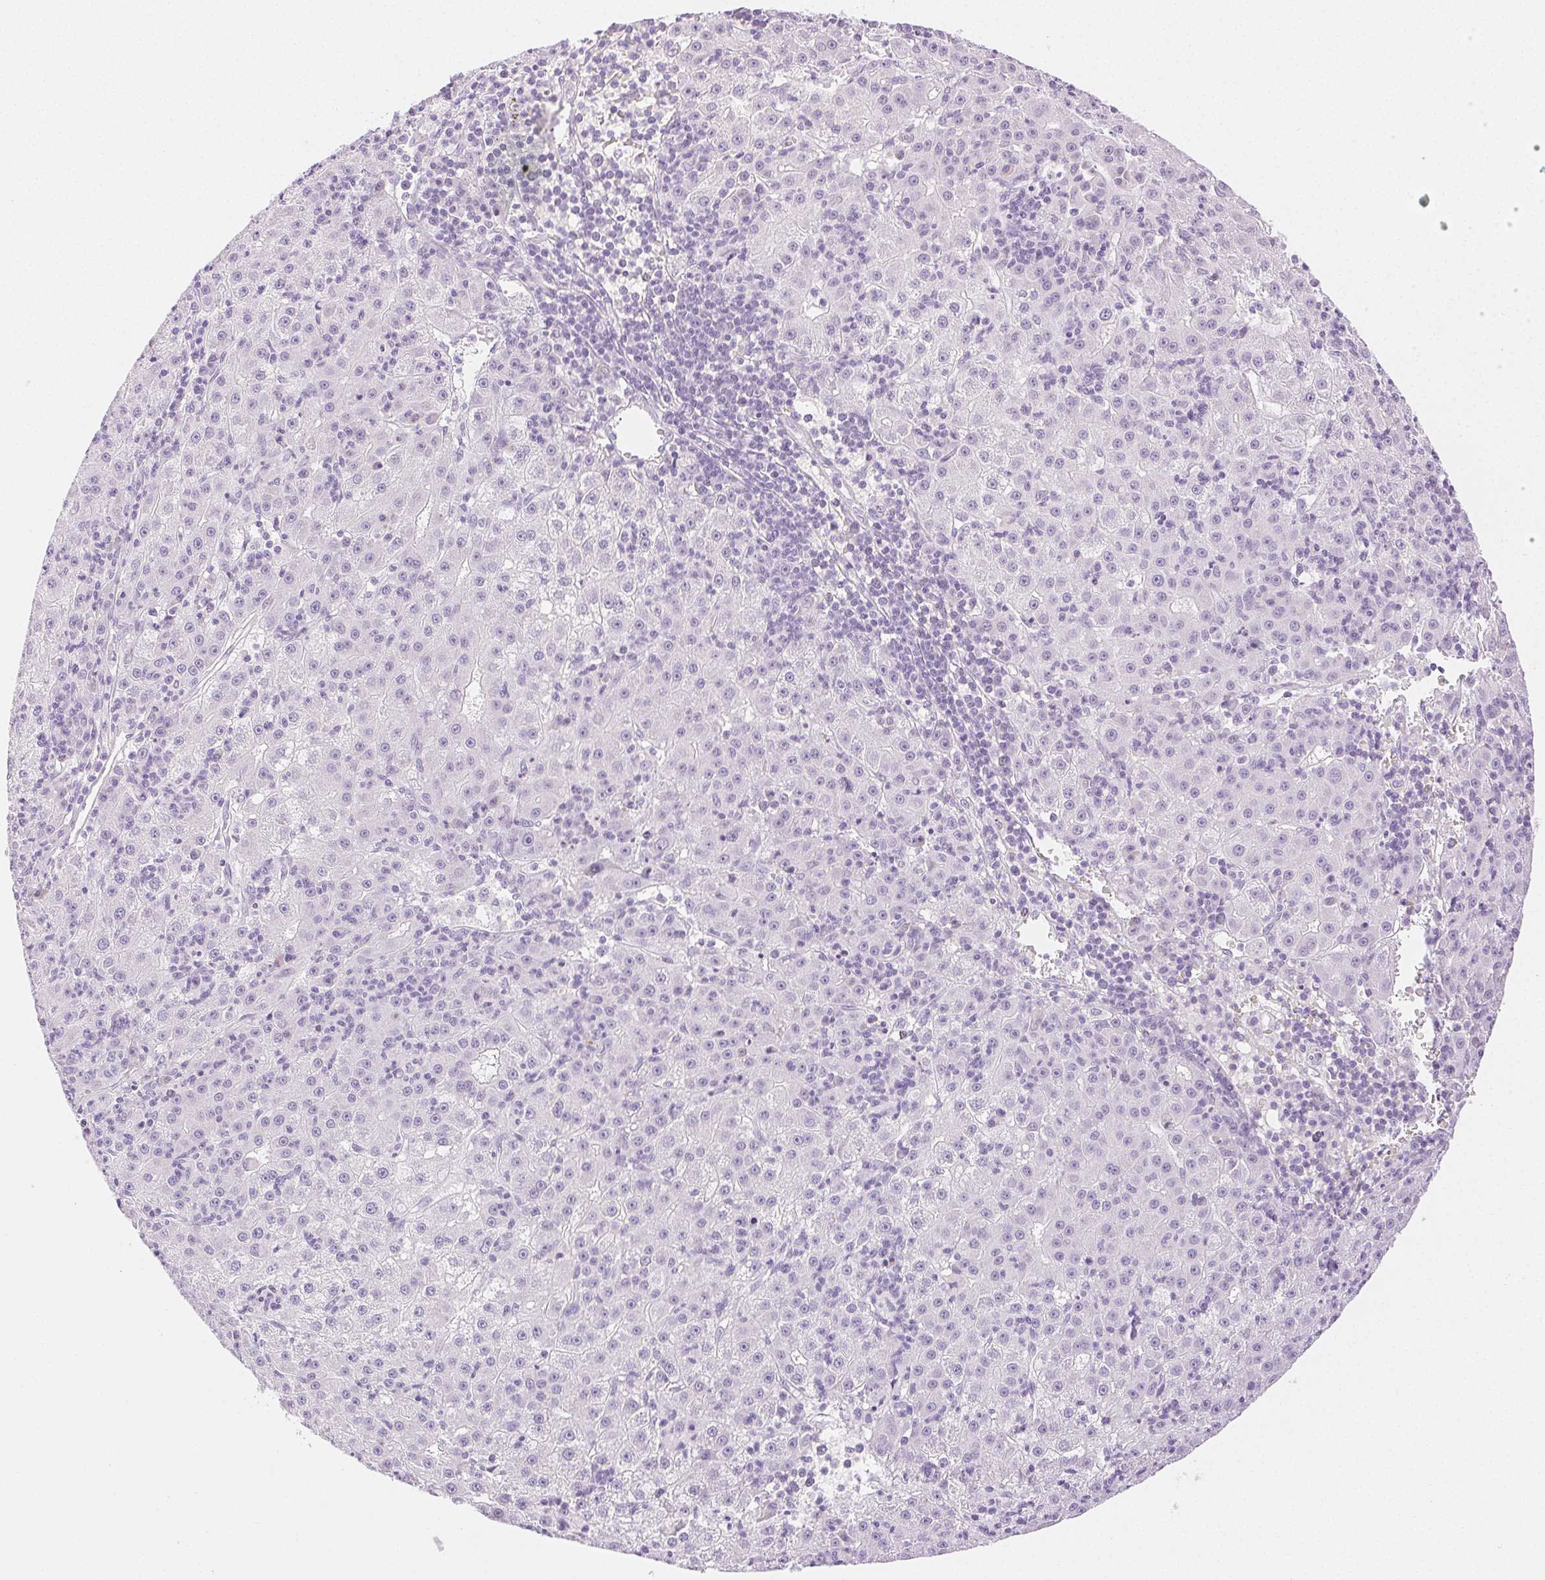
{"staining": {"intensity": "negative", "quantity": "none", "location": "none"}, "tissue": "liver cancer", "cell_type": "Tumor cells", "image_type": "cancer", "snomed": [{"axis": "morphology", "description": "Carcinoma, Hepatocellular, NOS"}, {"axis": "topography", "description": "Liver"}], "caption": "This histopathology image is of liver cancer stained with immunohistochemistry (IHC) to label a protein in brown with the nuclei are counter-stained blue. There is no positivity in tumor cells.", "gene": "SPACA4", "patient": {"sex": "male", "age": 76}}